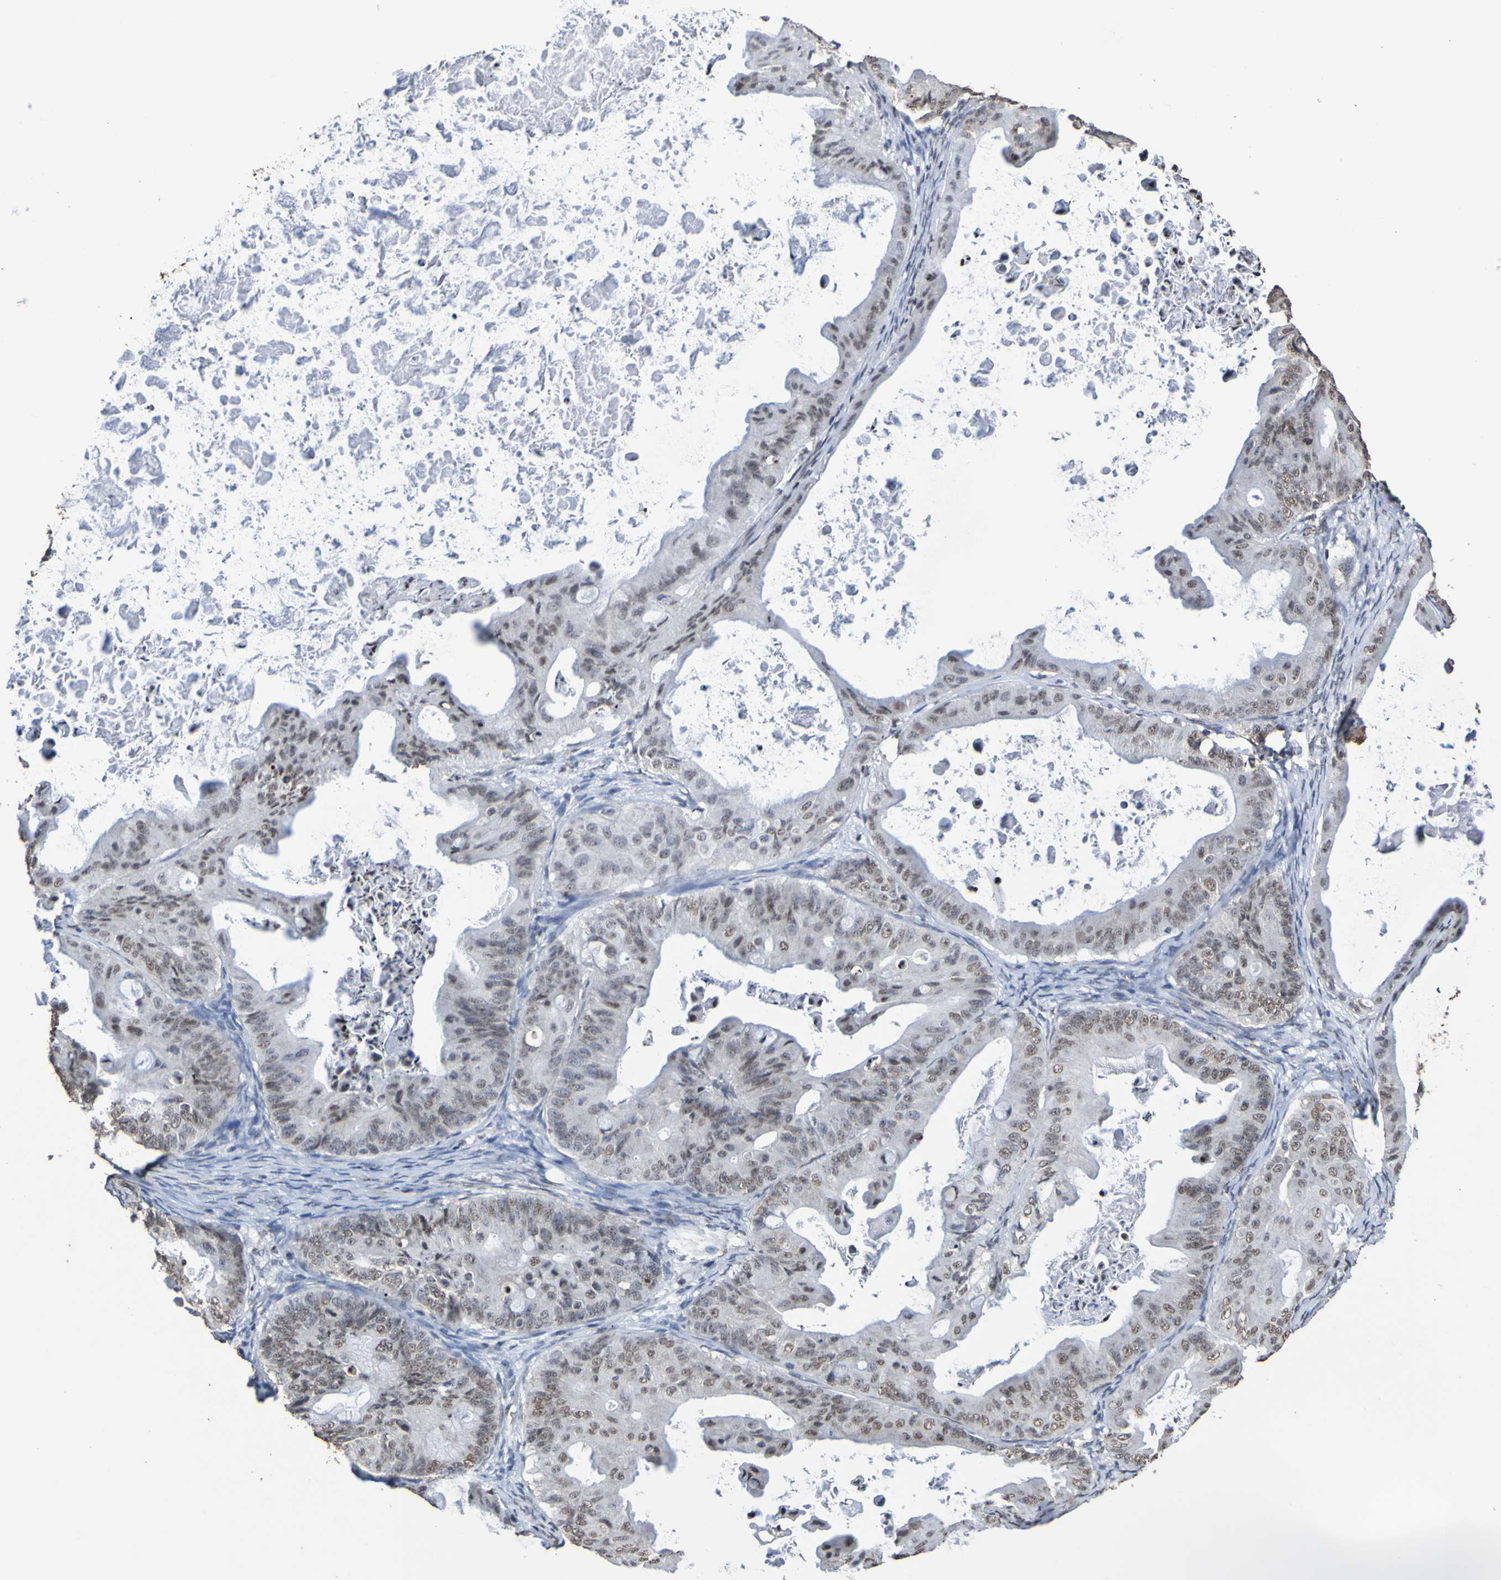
{"staining": {"intensity": "weak", "quantity": ">75%", "location": "nuclear"}, "tissue": "ovarian cancer", "cell_type": "Tumor cells", "image_type": "cancer", "snomed": [{"axis": "morphology", "description": "Cystadenocarcinoma, mucinous, NOS"}, {"axis": "topography", "description": "Ovary"}], "caption": "Protein expression analysis of ovarian cancer (mucinous cystadenocarcinoma) shows weak nuclear expression in approximately >75% of tumor cells.", "gene": "GFI1", "patient": {"sex": "female", "age": 37}}